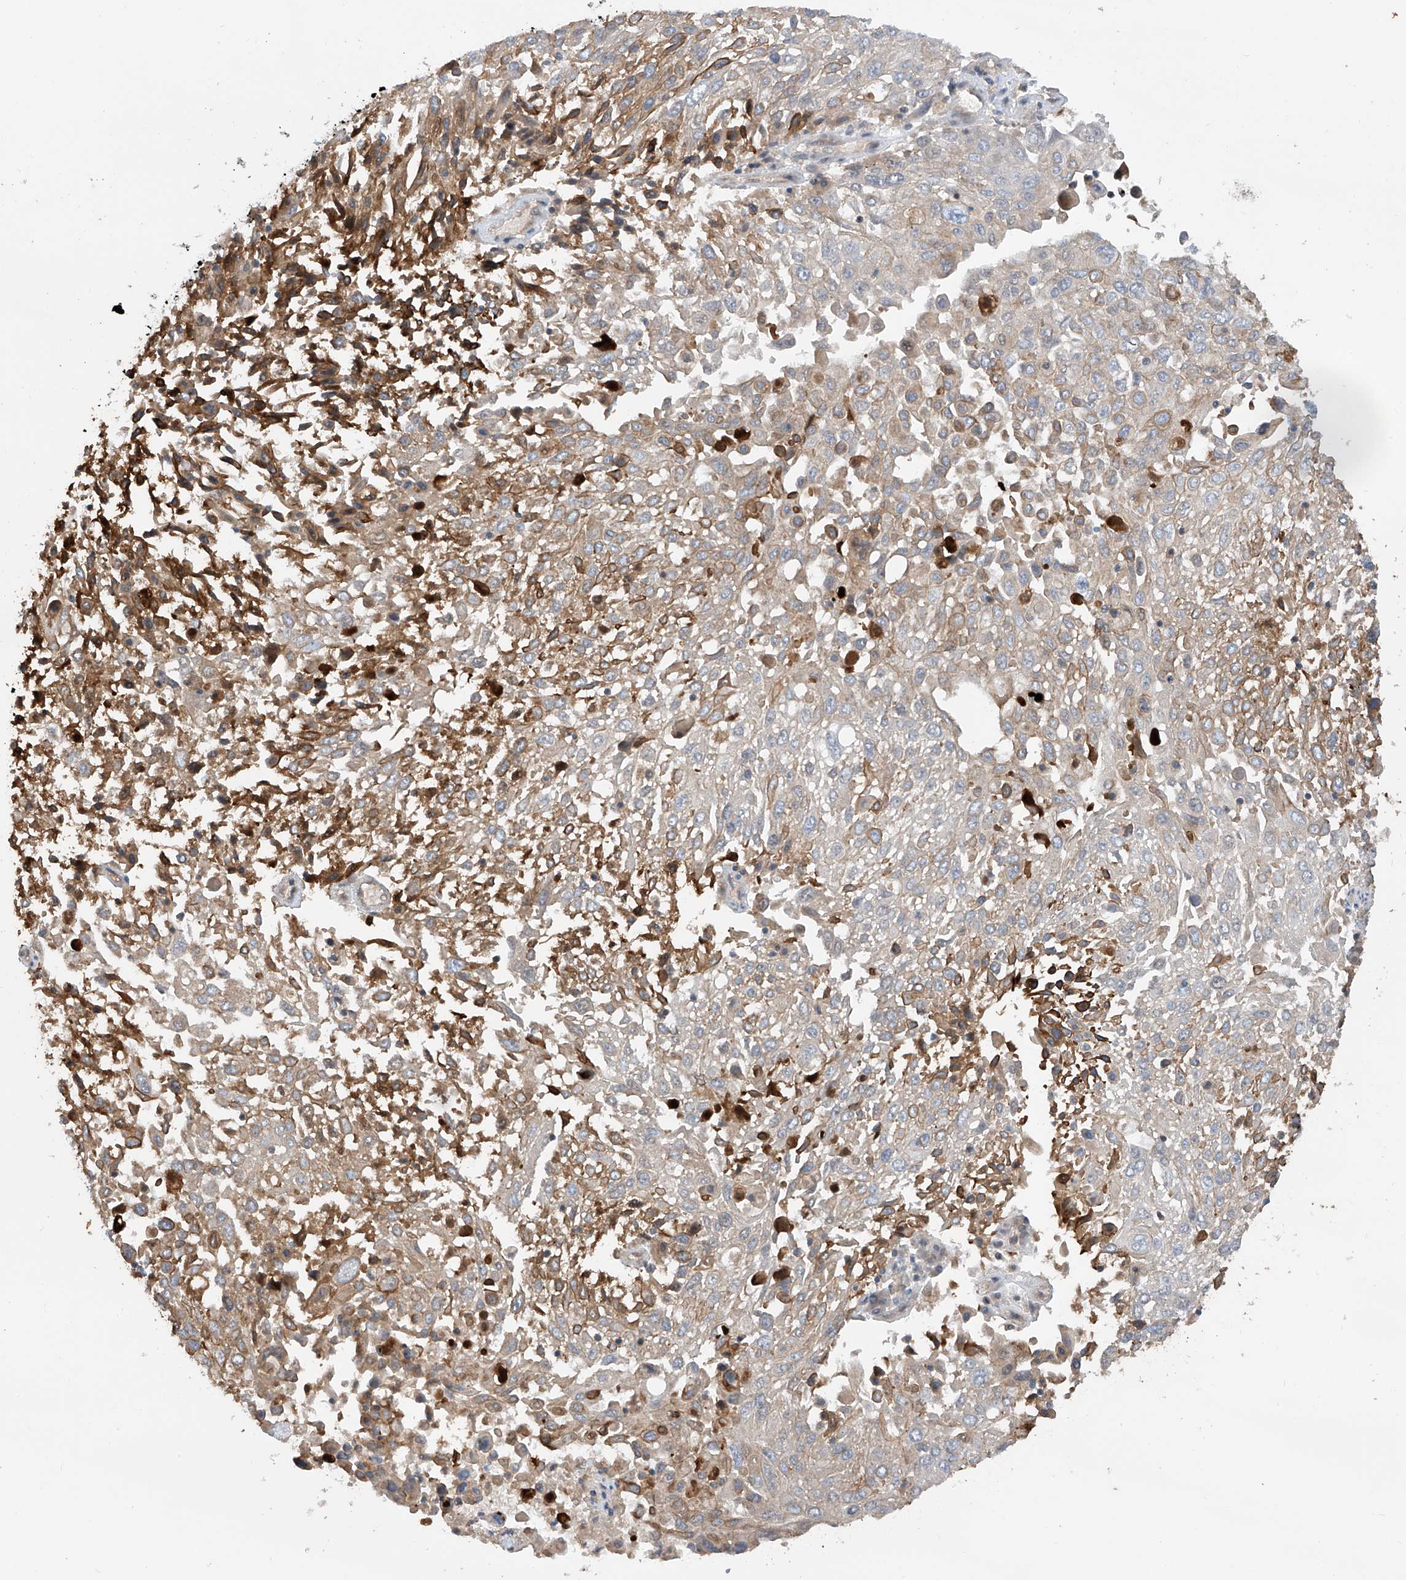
{"staining": {"intensity": "moderate", "quantity": "25%-75%", "location": "cytoplasmic/membranous"}, "tissue": "lung cancer", "cell_type": "Tumor cells", "image_type": "cancer", "snomed": [{"axis": "morphology", "description": "Squamous cell carcinoma, NOS"}, {"axis": "topography", "description": "Lung"}], "caption": "IHC of squamous cell carcinoma (lung) exhibits medium levels of moderate cytoplasmic/membranous staining in approximately 25%-75% of tumor cells.", "gene": "RPAIN", "patient": {"sex": "male", "age": 65}}